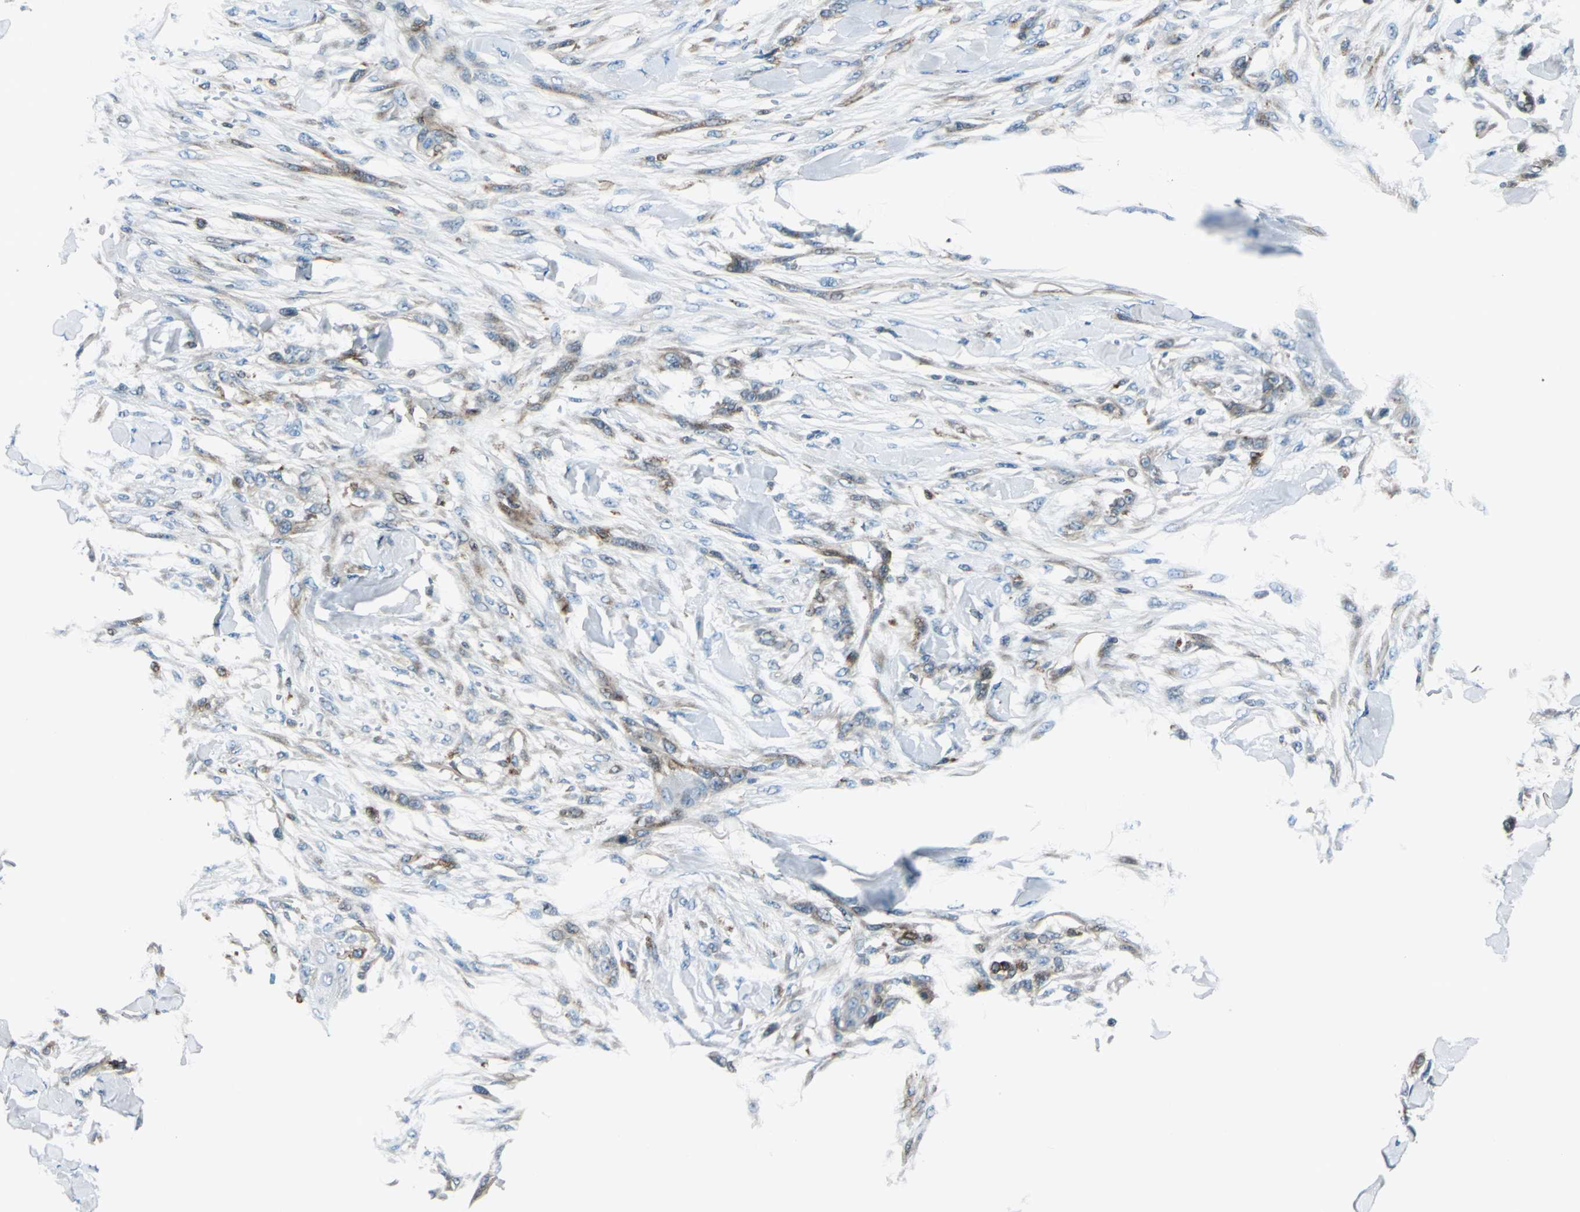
{"staining": {"intensity": "moderate", "quantity": "25%-75%", "location": "cytoplasmic/membranous"}, "tissue": "skin cancer", "cell_type": "Tumor cells", "image_type": "cancer", "snomed": [{"axis": "morphology", "description": "Normal tissue, NOS"}, {"axis": "morphology", "description": "Squamous cell carcinoma, NOS"}, {"axis": "topography", "description": "Skin"}], "caption": "Human squamous cell carcinoma (skin) stained for a protein (brown) demonstrates moderate cytoplasmic/membranous positive staining in about 25%-75% of tumor cells.", "gene": "HTATIP2", "patient": {"sex": "female", "age": 59}}